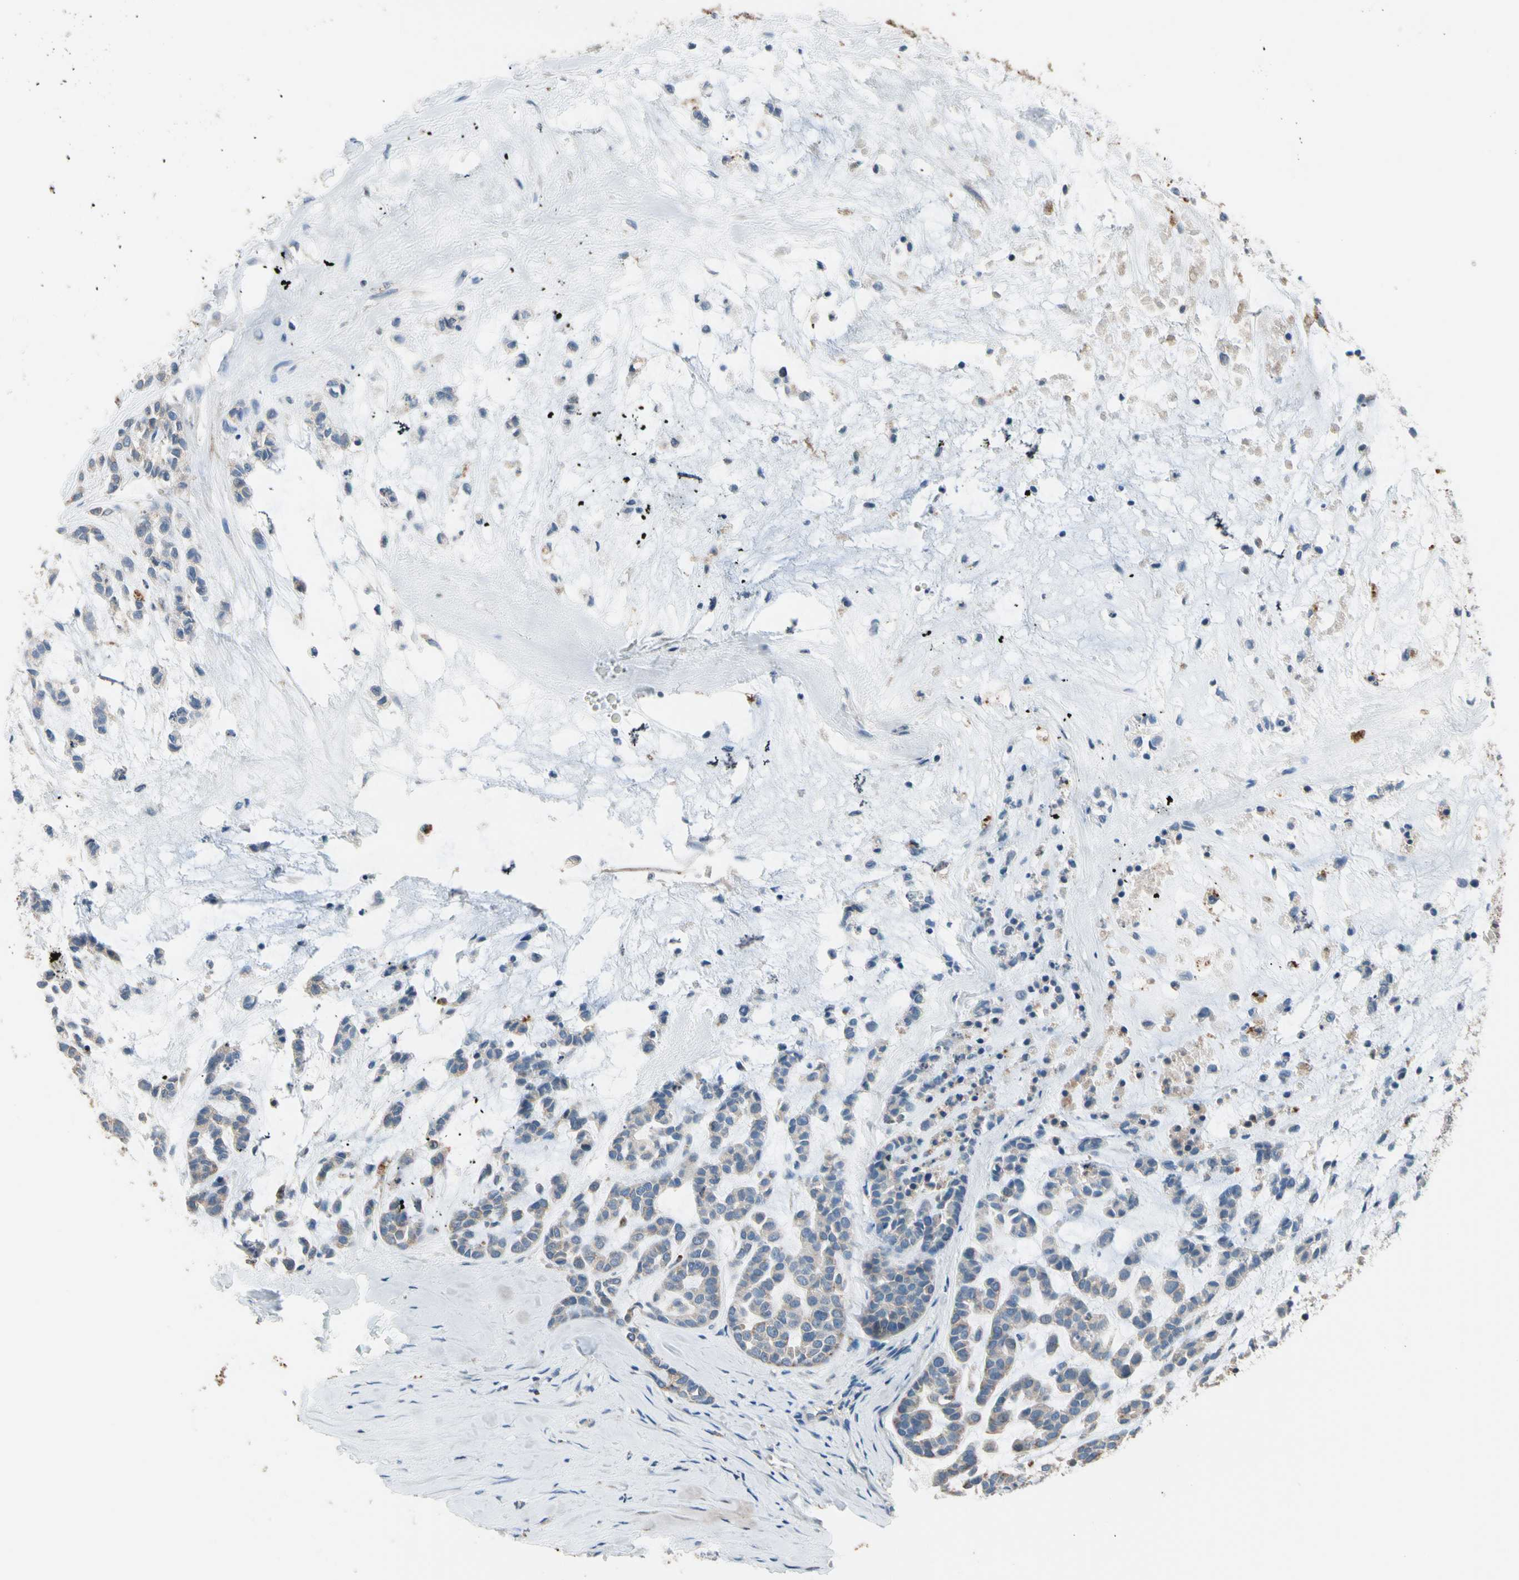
{"staining": {"intensity": "weak", "quantity": "<25%", "location": "cytoplasmic/membranous"}, "tissue": "head and neck cancer", "cell_type": "Tumor cells", "image_type": "cancer", "snomed": [{"axis": "morphology", "description": "Adenocarcinoma, NOS"}, {"axis": "morphology", "description": "Adenoma, NOS"}, {"axis": "topography", "description": "Head-Neck"}], "caption": "Image shows no protein expression in tumor cells of head and neck cancer tissue.", "gene": "GM2A", "patient": {"sex": "female", "age": 55}}